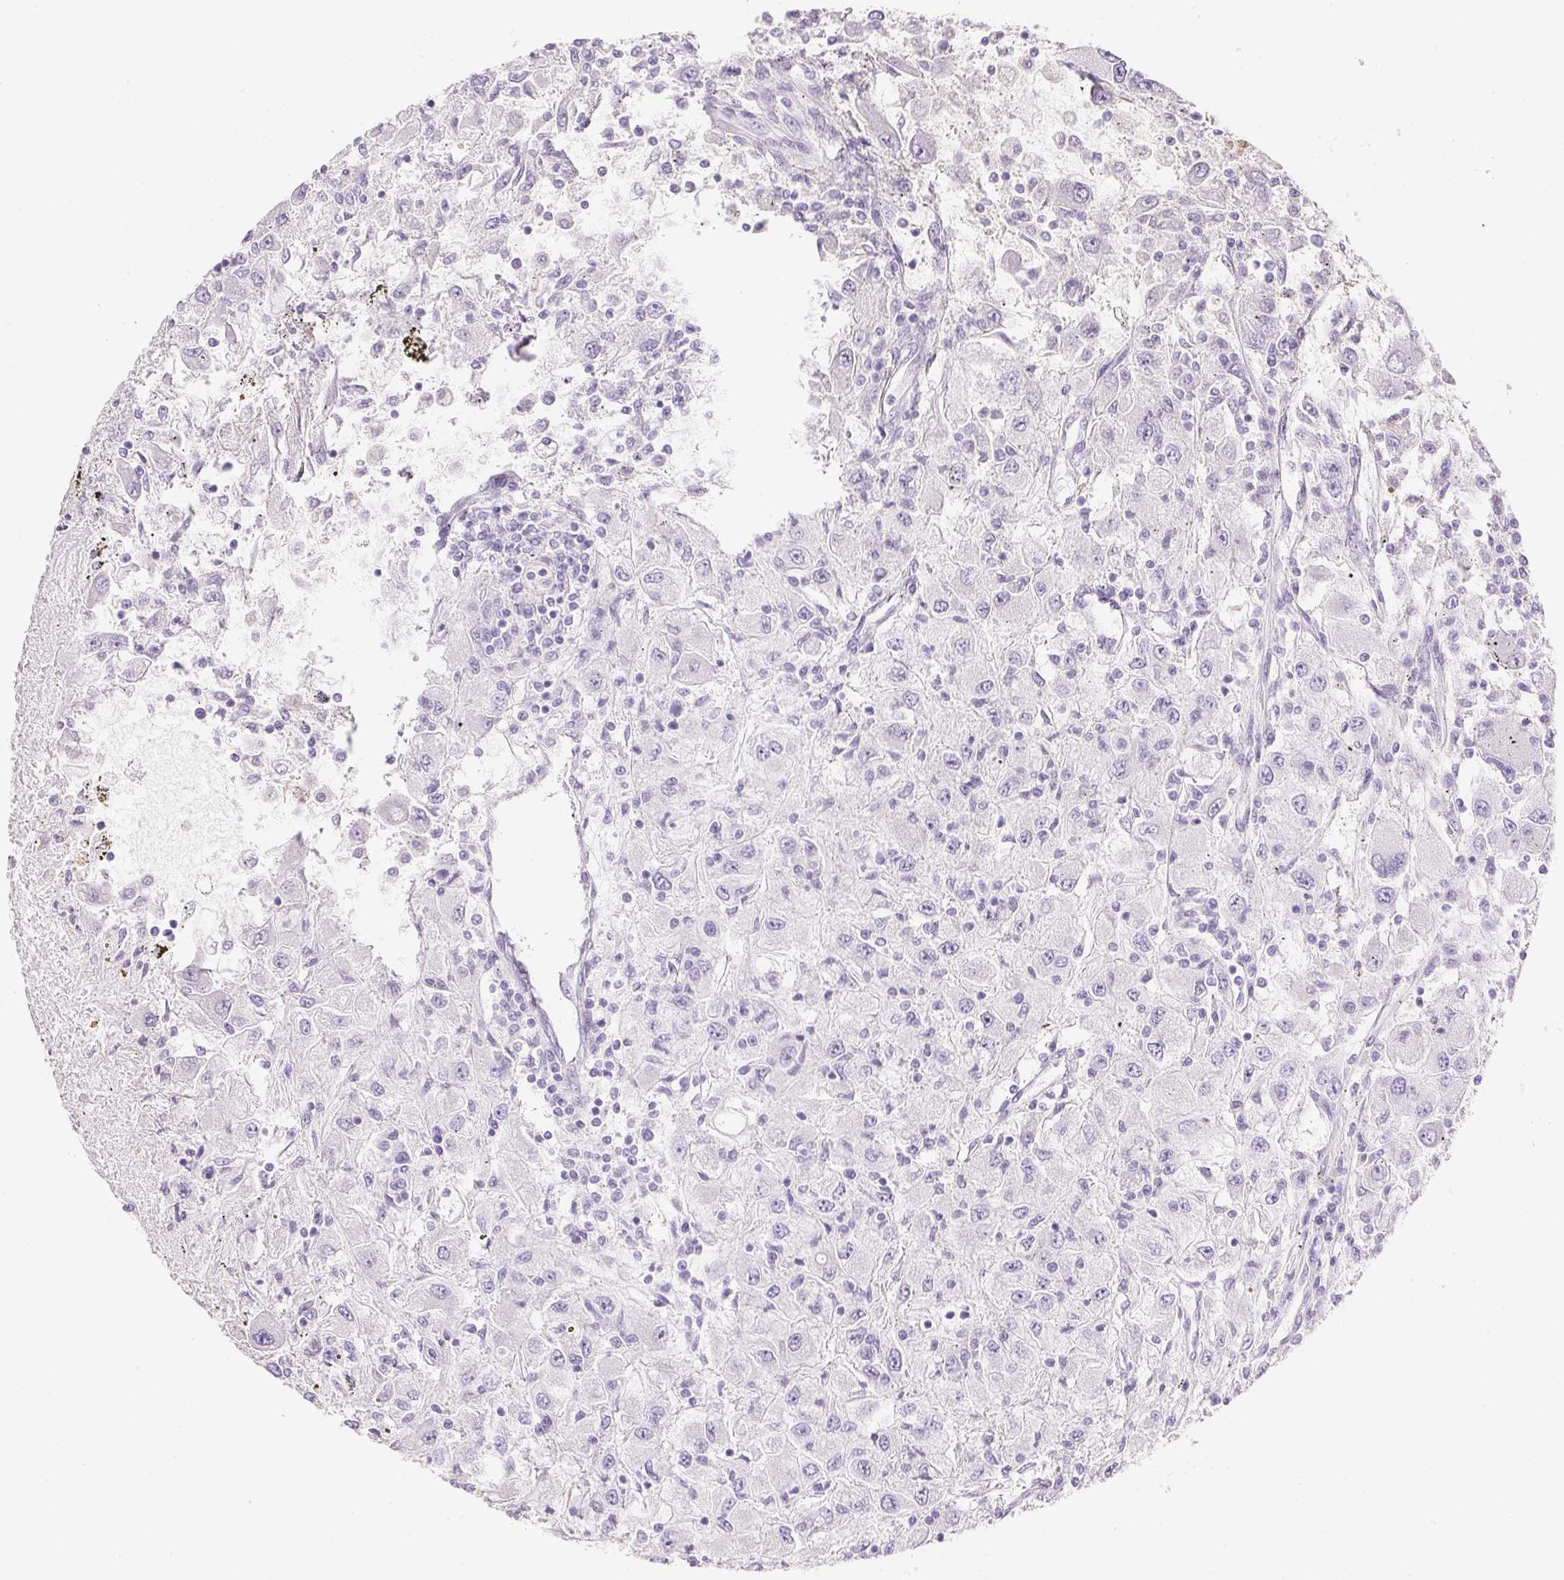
{"staining": {"intensity": "negative", "quantity": "none", "location": "none"}, "tissue": "renal cancer", "cell_type": "Tumor cells", "image_type": "cancer", "snomed": [{"axis": "morphology", "description": "Adenocarcinoma, NOS"}, {"axis": "topography", "description": "Kidney"}], "caption": "An IHC histopathology image of renal cancer (adenocarcinoma) is shown. There is no staining in tumor cells of renal cancer (adenocarcinoma).", "gene": "KCNE2", "patient": {"sex": "female", "age": 67}}